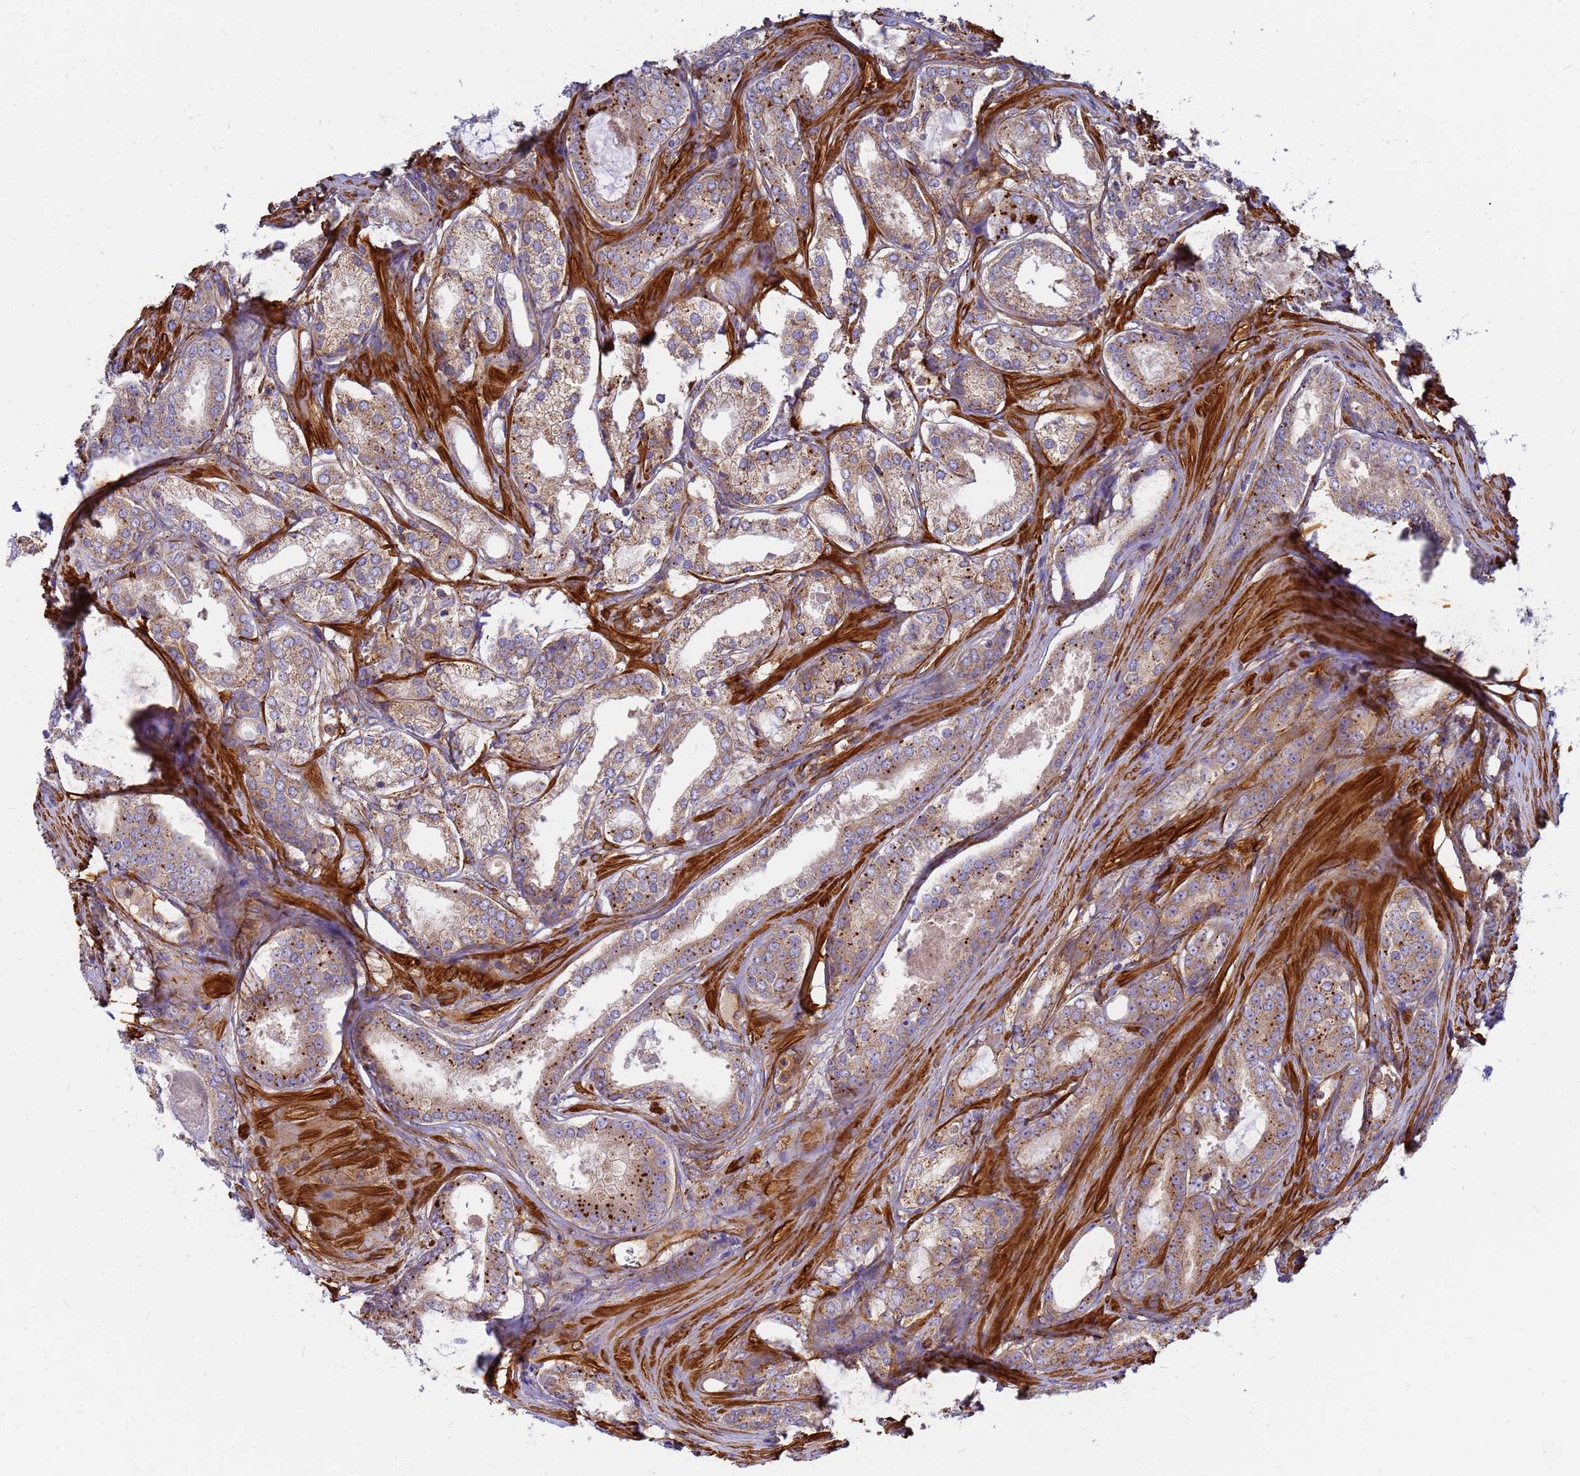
{"staining": {"intensity": "moderate", "quantity": ">75%", "location": "cytoplasmic/membranous"}, "tissue": "prostate cancer", "cell_type": "Tumor cells", "image_type": "cancer", "snomed": [{"axis": "morphology", "description": "Adenocarcinoma, Low grade"}, {"axis": "topography", "description": "Prostate"}], "caption": "Adenocarcinoma (low-grade) (prostate) stained with a protein marker displays moderate staining in tumor cells.", "gene": "C2CD5", "patient": {"sex": "male", "age": 68}}